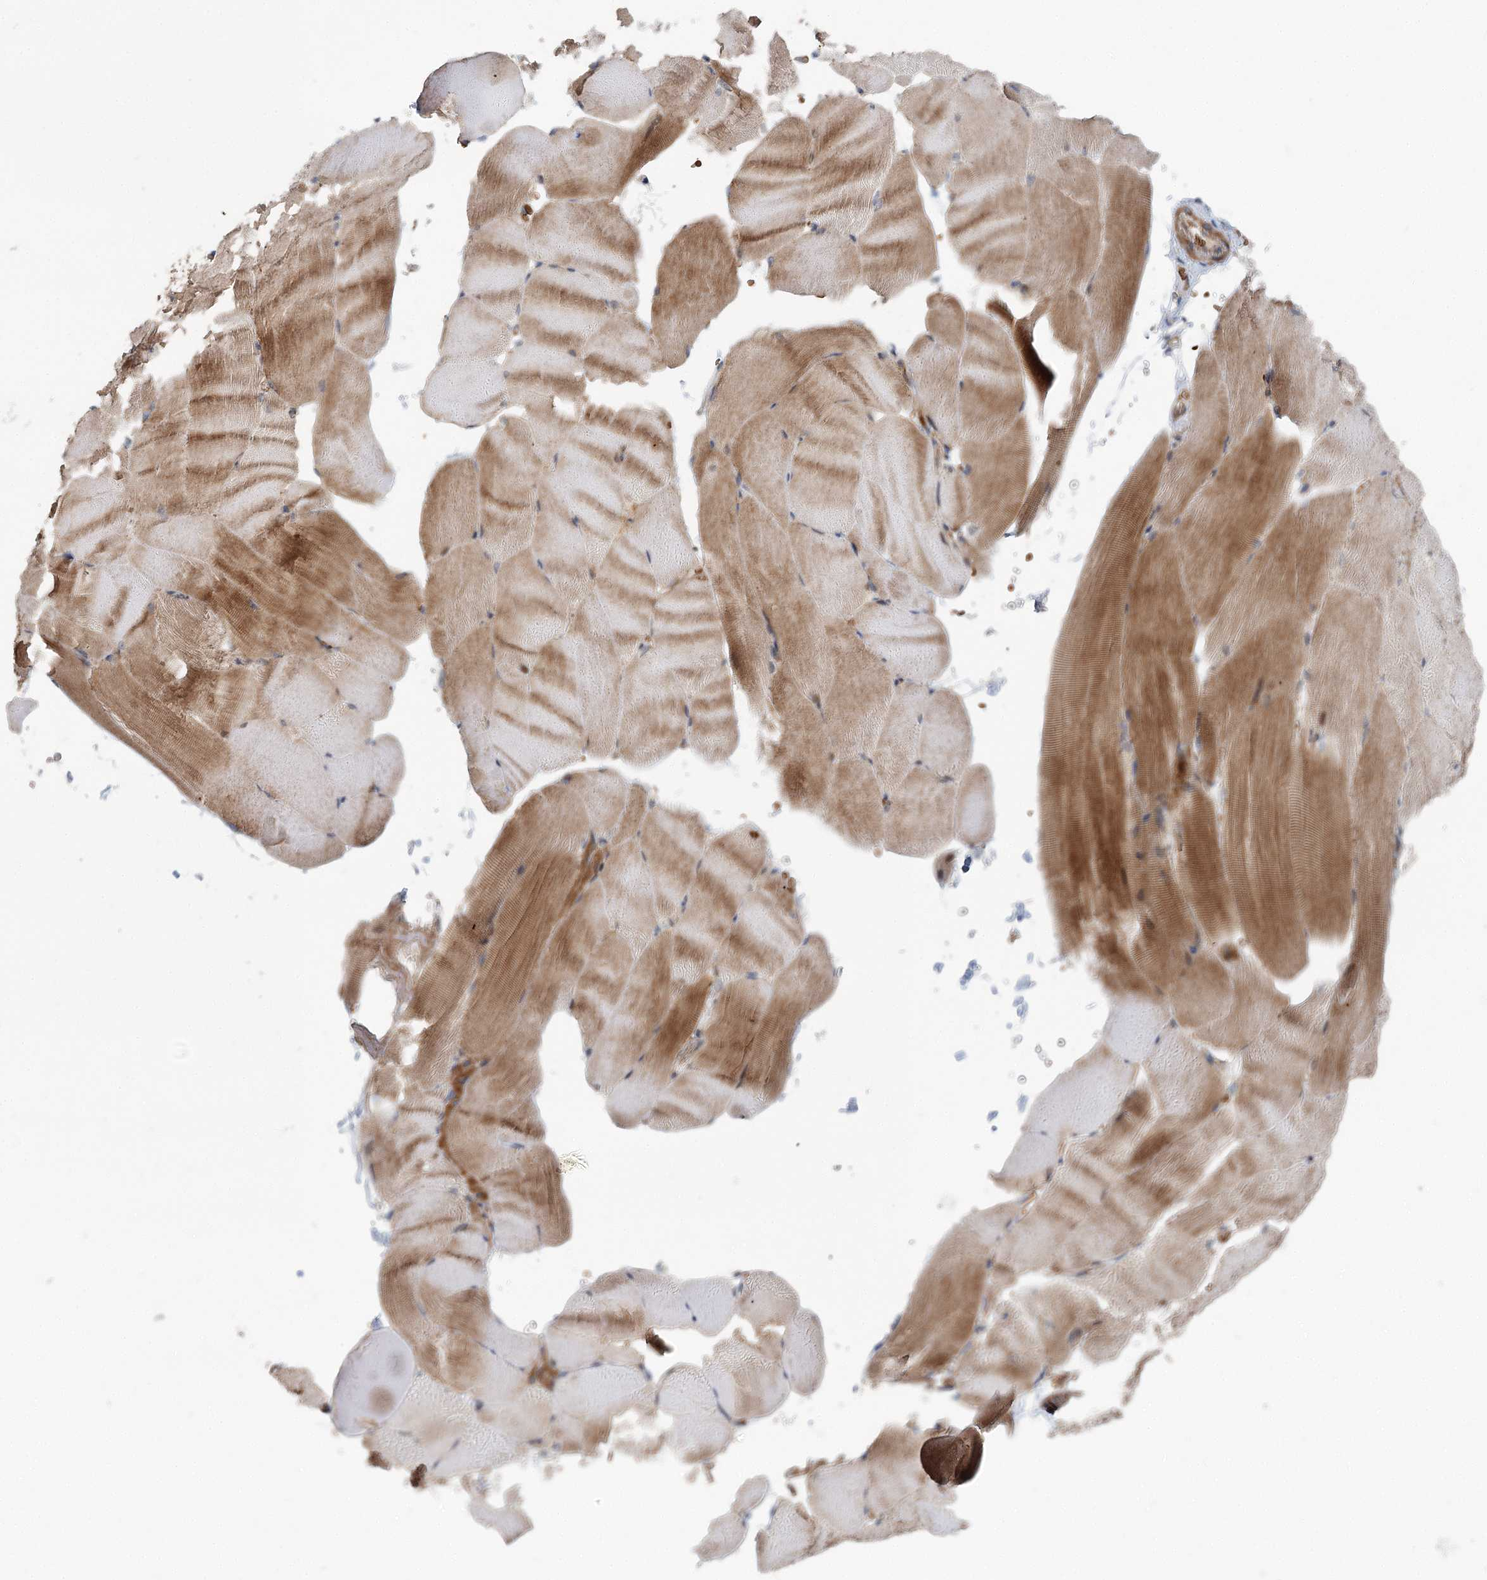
{"staining": {"intensity": "moderate", "quantity": "25%-75%", "location": "cytoplasmic/membranous"}, "tissue": "skeletal muscle", "cell_type": "Myocytes", "image_type": "normal", "snomed": [{"axis": "morphology", "description": "Normal tissue, NOS"}, {"axis": "topography", "description": "Skeletal muscle"}, {"axis": "topography", "description": "Parathyroid gland"}], "caption": "This micrograph shows IHC staining of unremarkable skeletal muscle, with medium moderate cytoplasmic/membranous expression in about 25%-75% of myocytes.", "gene": "ENSG00000273217", "patient": {"sex": "female", "age": 37}}